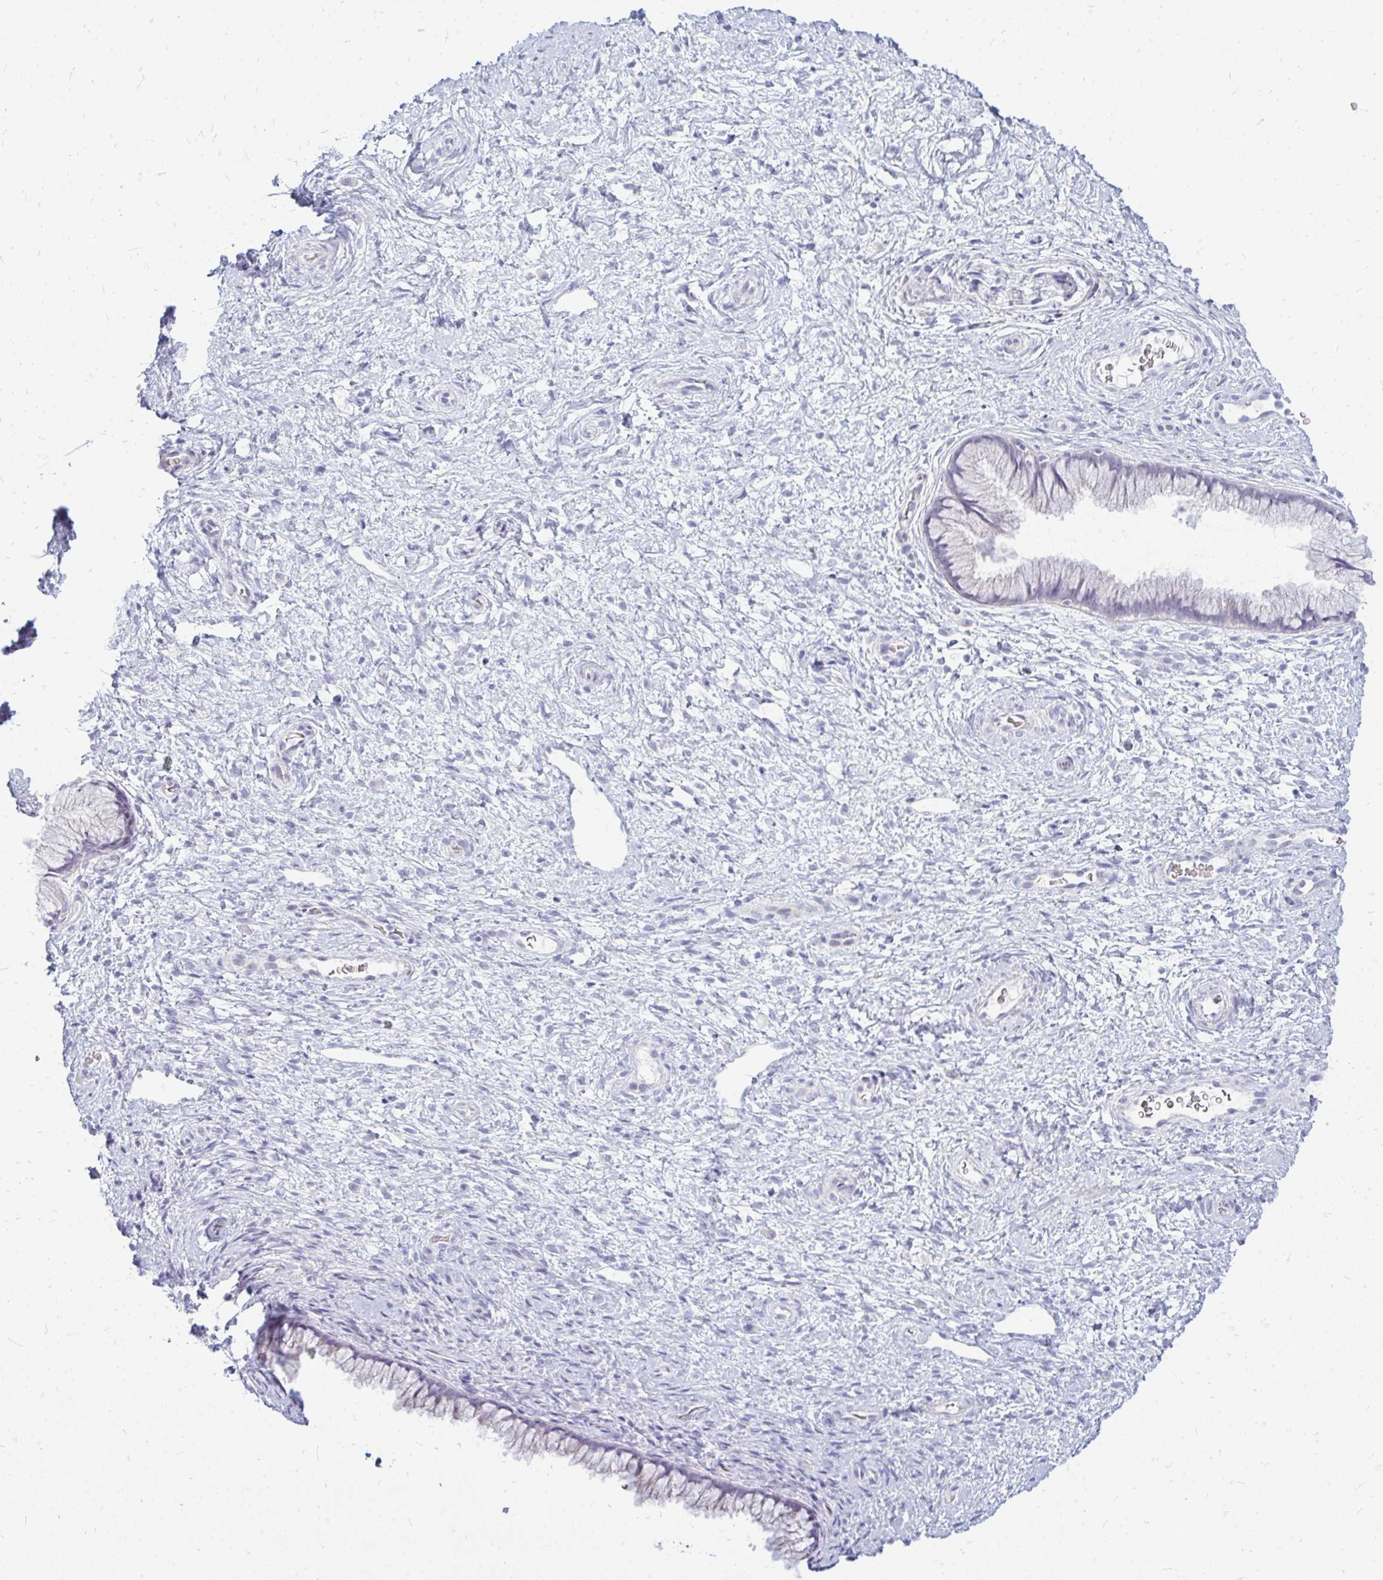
{"staining": {"intensity": "negative", "quantity": "none", "location": "none"}, "tissue": "cervix", "cell_type": "Glandular cells", "image_type": "normal", "snomed": [{"axis": "morphology", "description": "Normal tissue, NOS"}, {"axis": "topography", "description": "Cervix"}], "caption": "Immunohistochemical staining of normal cervix demonstrates no significant staining in glandular cells. The staining is performed using DAB brown chromogen with nuclei counter-stained in using hematoxylin.", "gene": "TSPEAR", "patient": {"sex": "female", "age": 34}}